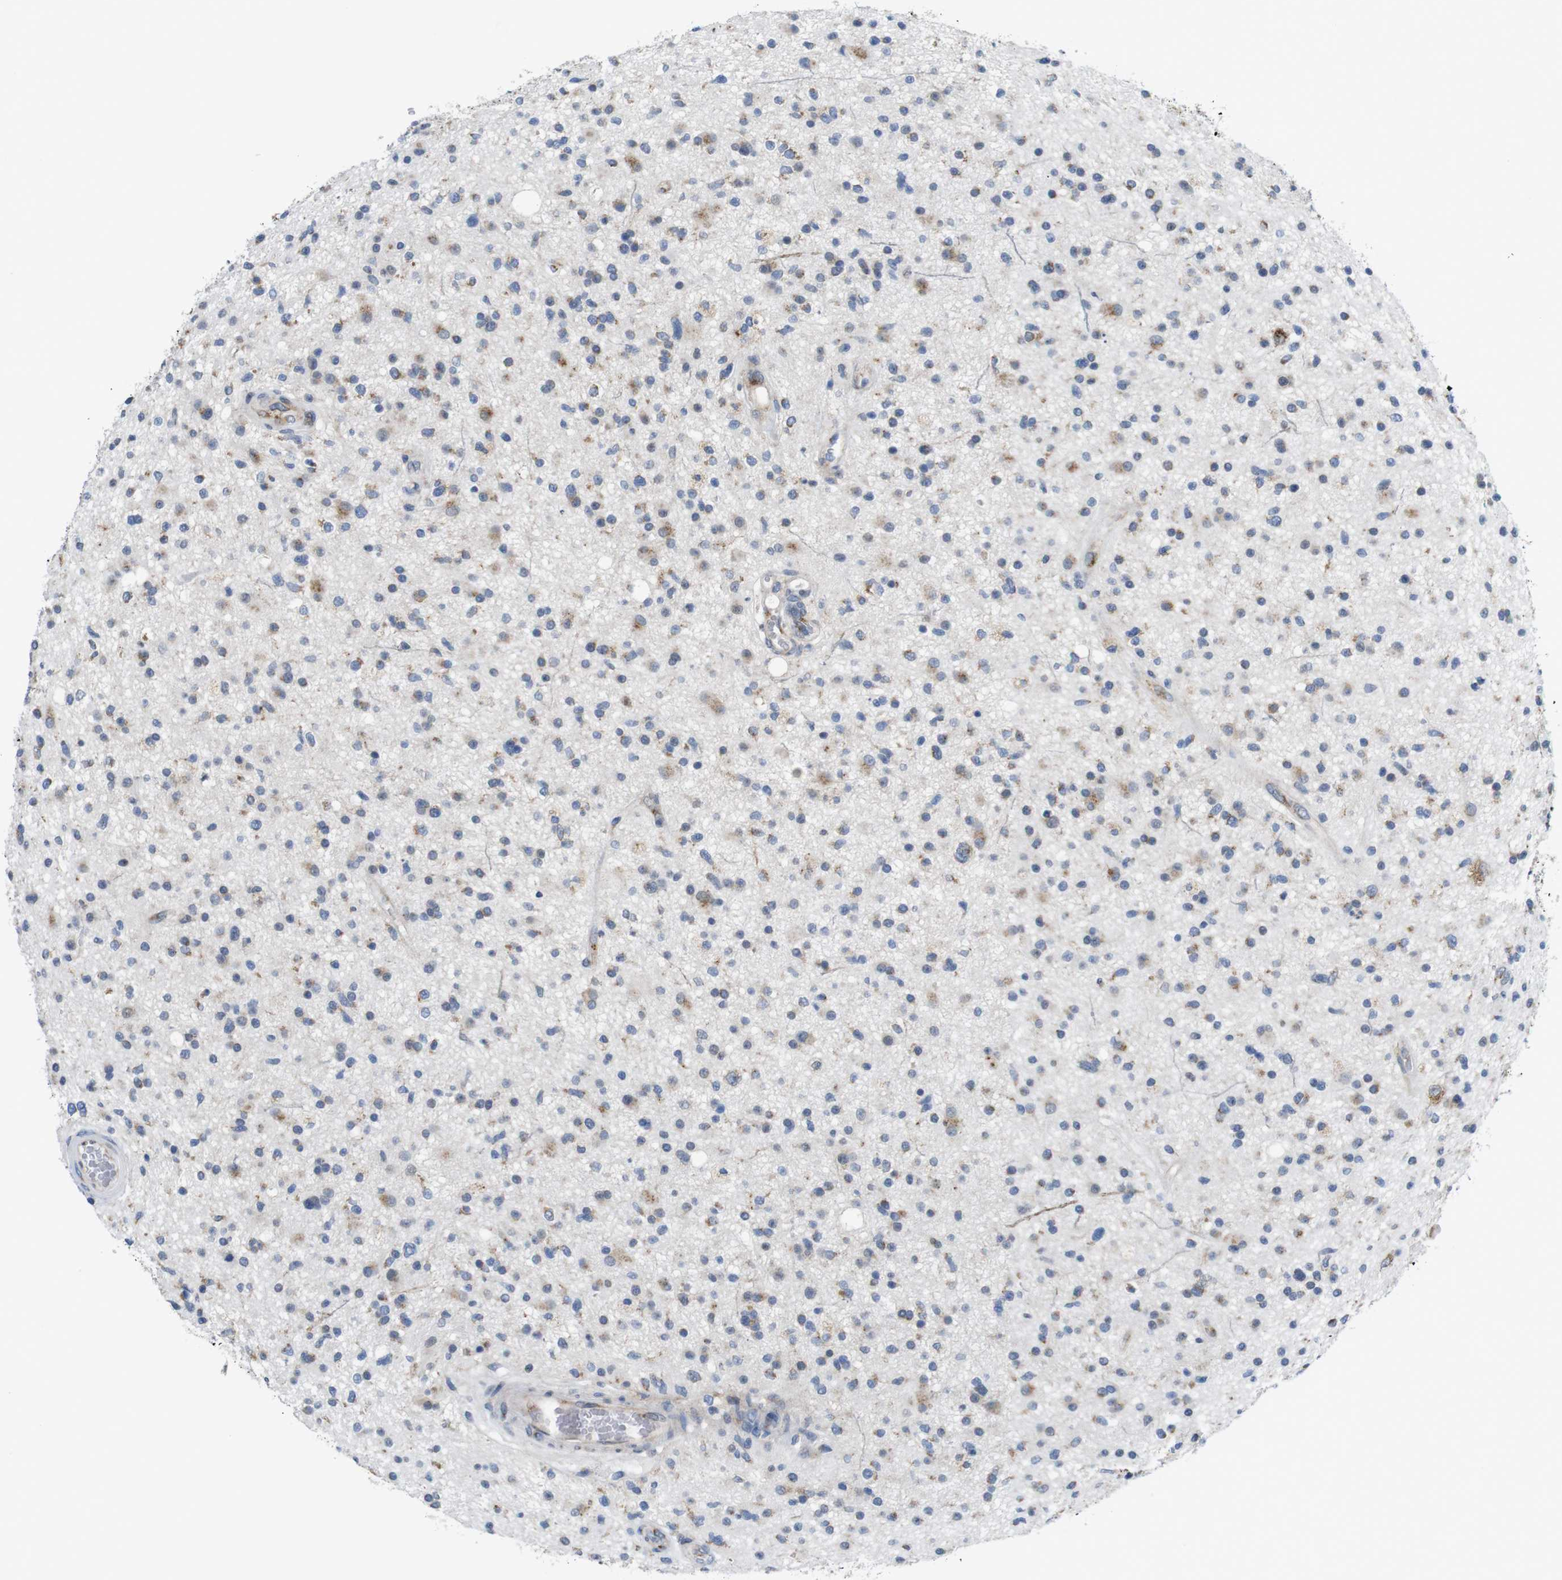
{"staining": {"intensity": "moderate", "quantity": ">75%", "location": "cytoplasmic/membranous"}, "tissue": "glioma", "cell_type": "Tumor cells", "image_type": "cancer", "snomed": [{"axis": "morphology", "description": "Glioma, malignant, High grade"}, {"axis": "topography", "description": "Brain"}], "caption": "Glioma stained with a protein marker shows moderate staining in tumor cells.", "gene": "EFCAB14", "patient": {"sex": "male", "age": 33}}